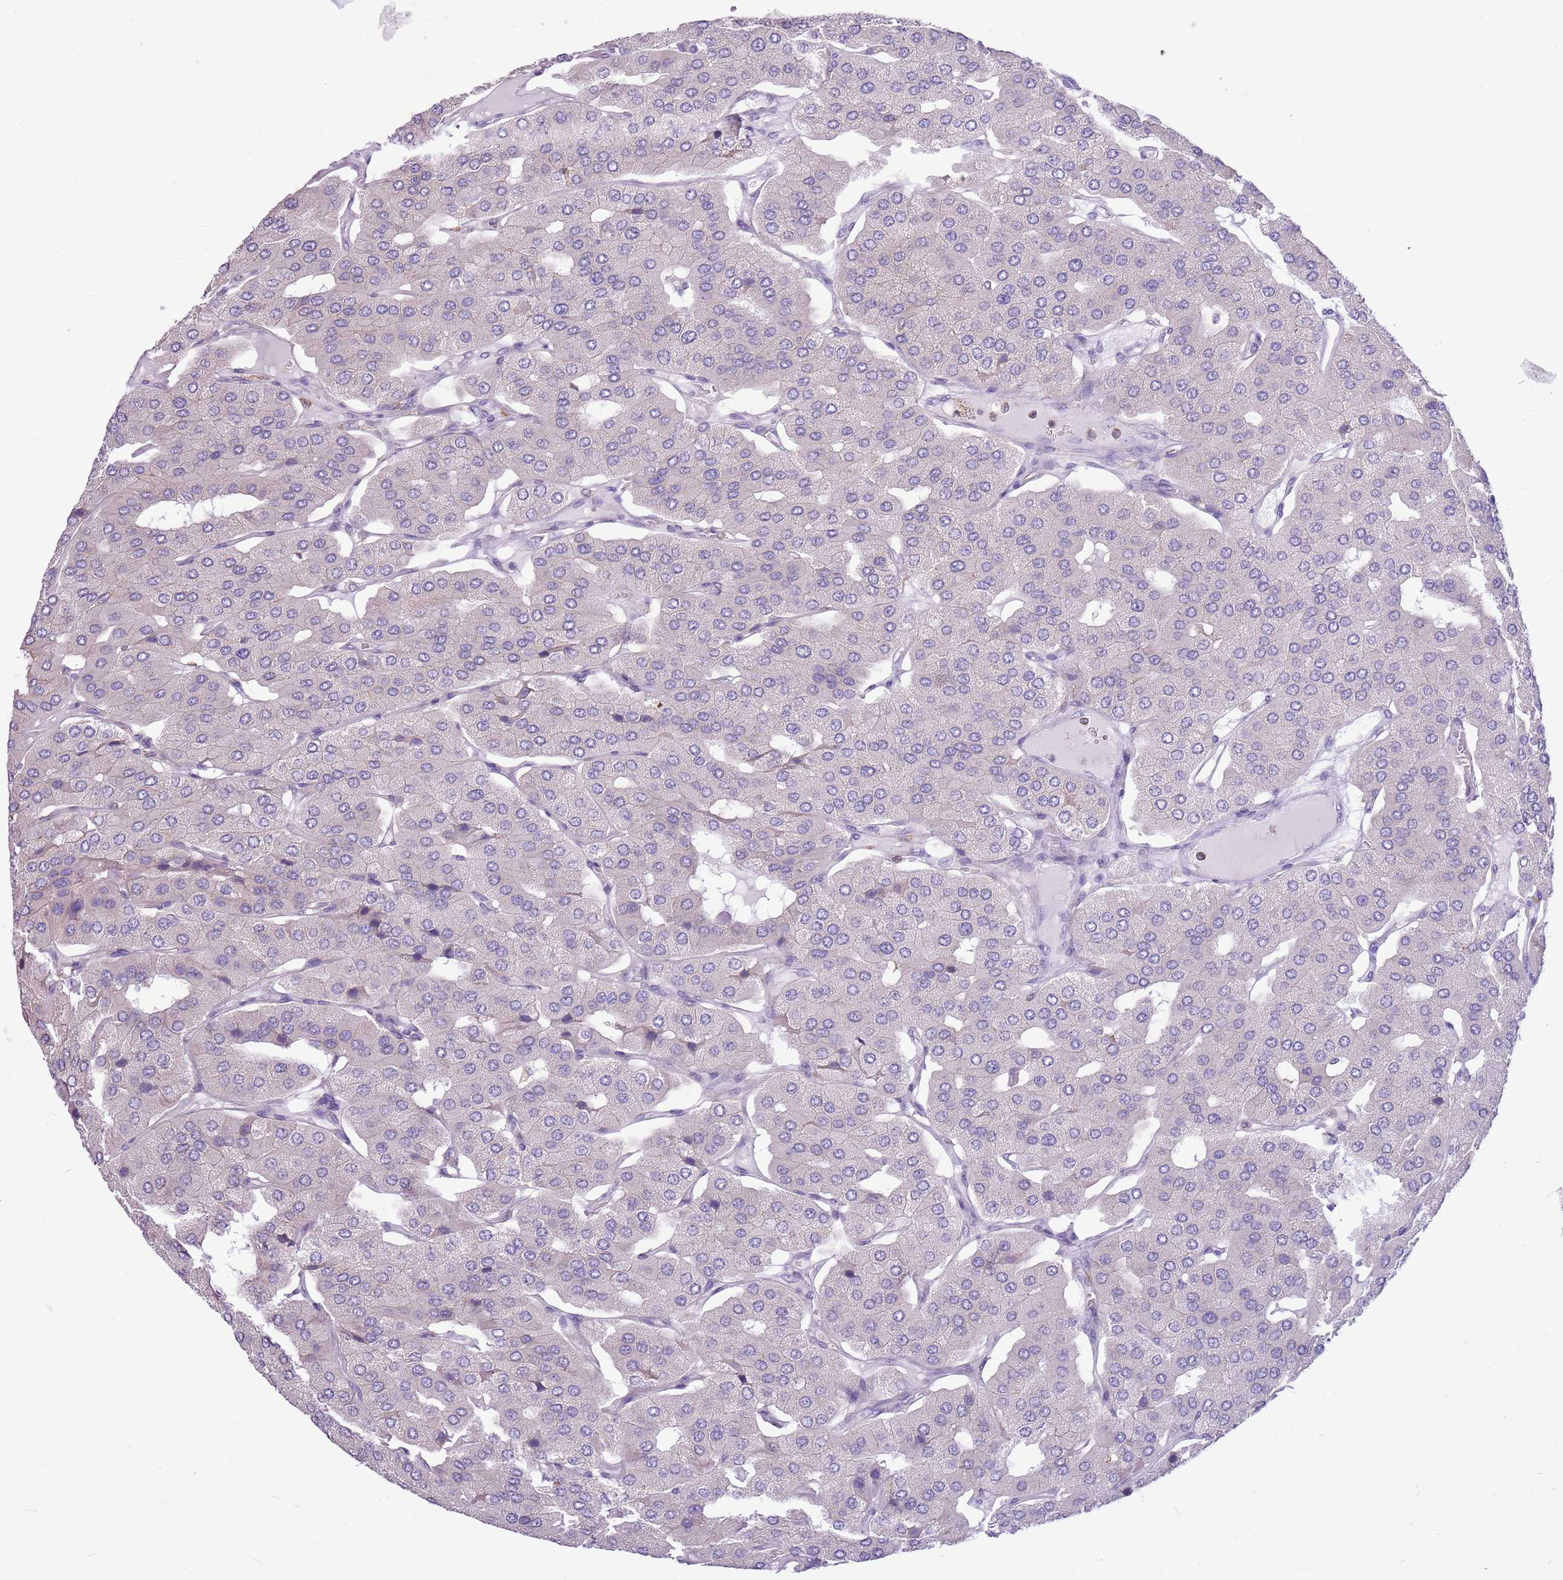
{"staining": {"intensity": "negative", "quantity": "none", "location": "none"}, "tissue": "parathyroid gland", "cell_type": "Glandular cells", "image_type": "normal", "snomed": [{"axis": "morphology", "description": "Normal tissue, NOS"}, {"axis": "morphology", "description": "Adenoma, NOS"}, {"axis": "topography", "description": "Parathyroid gland"}], "caption": "Immunohistochemistry (IHC) micrograph of normal human parathyroid gland stained for a protein (brown), which displays no positivity in glandular cells.", "gene": "KCTD19", "patient": {"sex": "female", "age": 86}}